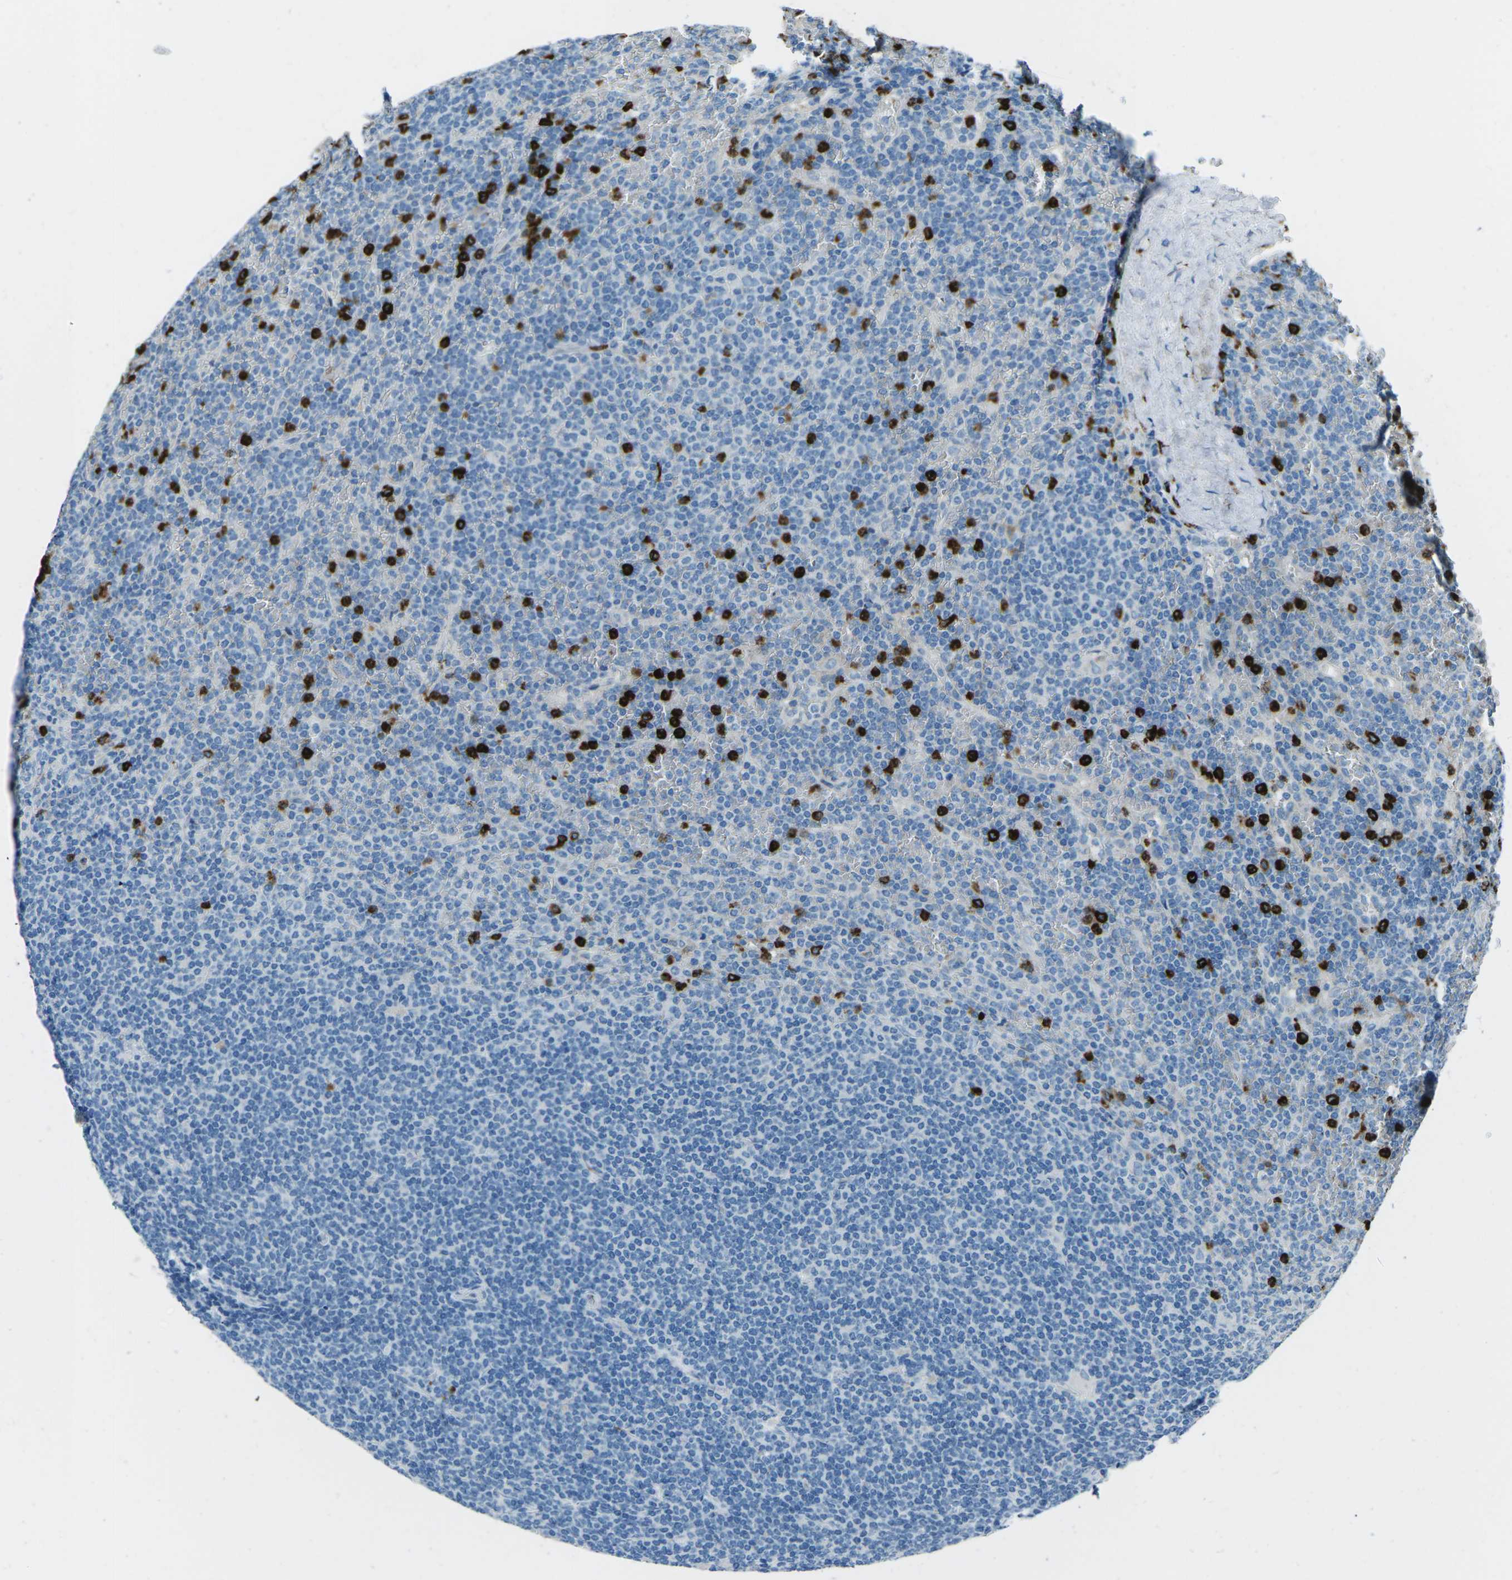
{"staining": {"intensity": "negative", "quantity": "none", "location": "none"}, "tissue": "lymphoma", "cell_type": "Tumor cells", "image_type": "cancer", "snomed": [{"axis": "morphology", "description": "Malignant lymphoma, non-Hodgkin's type, Low grade"}, {"axis": "topography", "description": "Spleen"}], "caption": "Lymphoma was stained to show a protein in brown. There is no significant staining in tumor cells. The staining was performed using DAB (3,3'-diaminobenzidine) to visualize the protein expression in brown, while the nuclei were stained in blue with hematoxylin (Magnification: 20x).", "gene": "FCN1", "patient": {"sex": "female", "age": 19}}